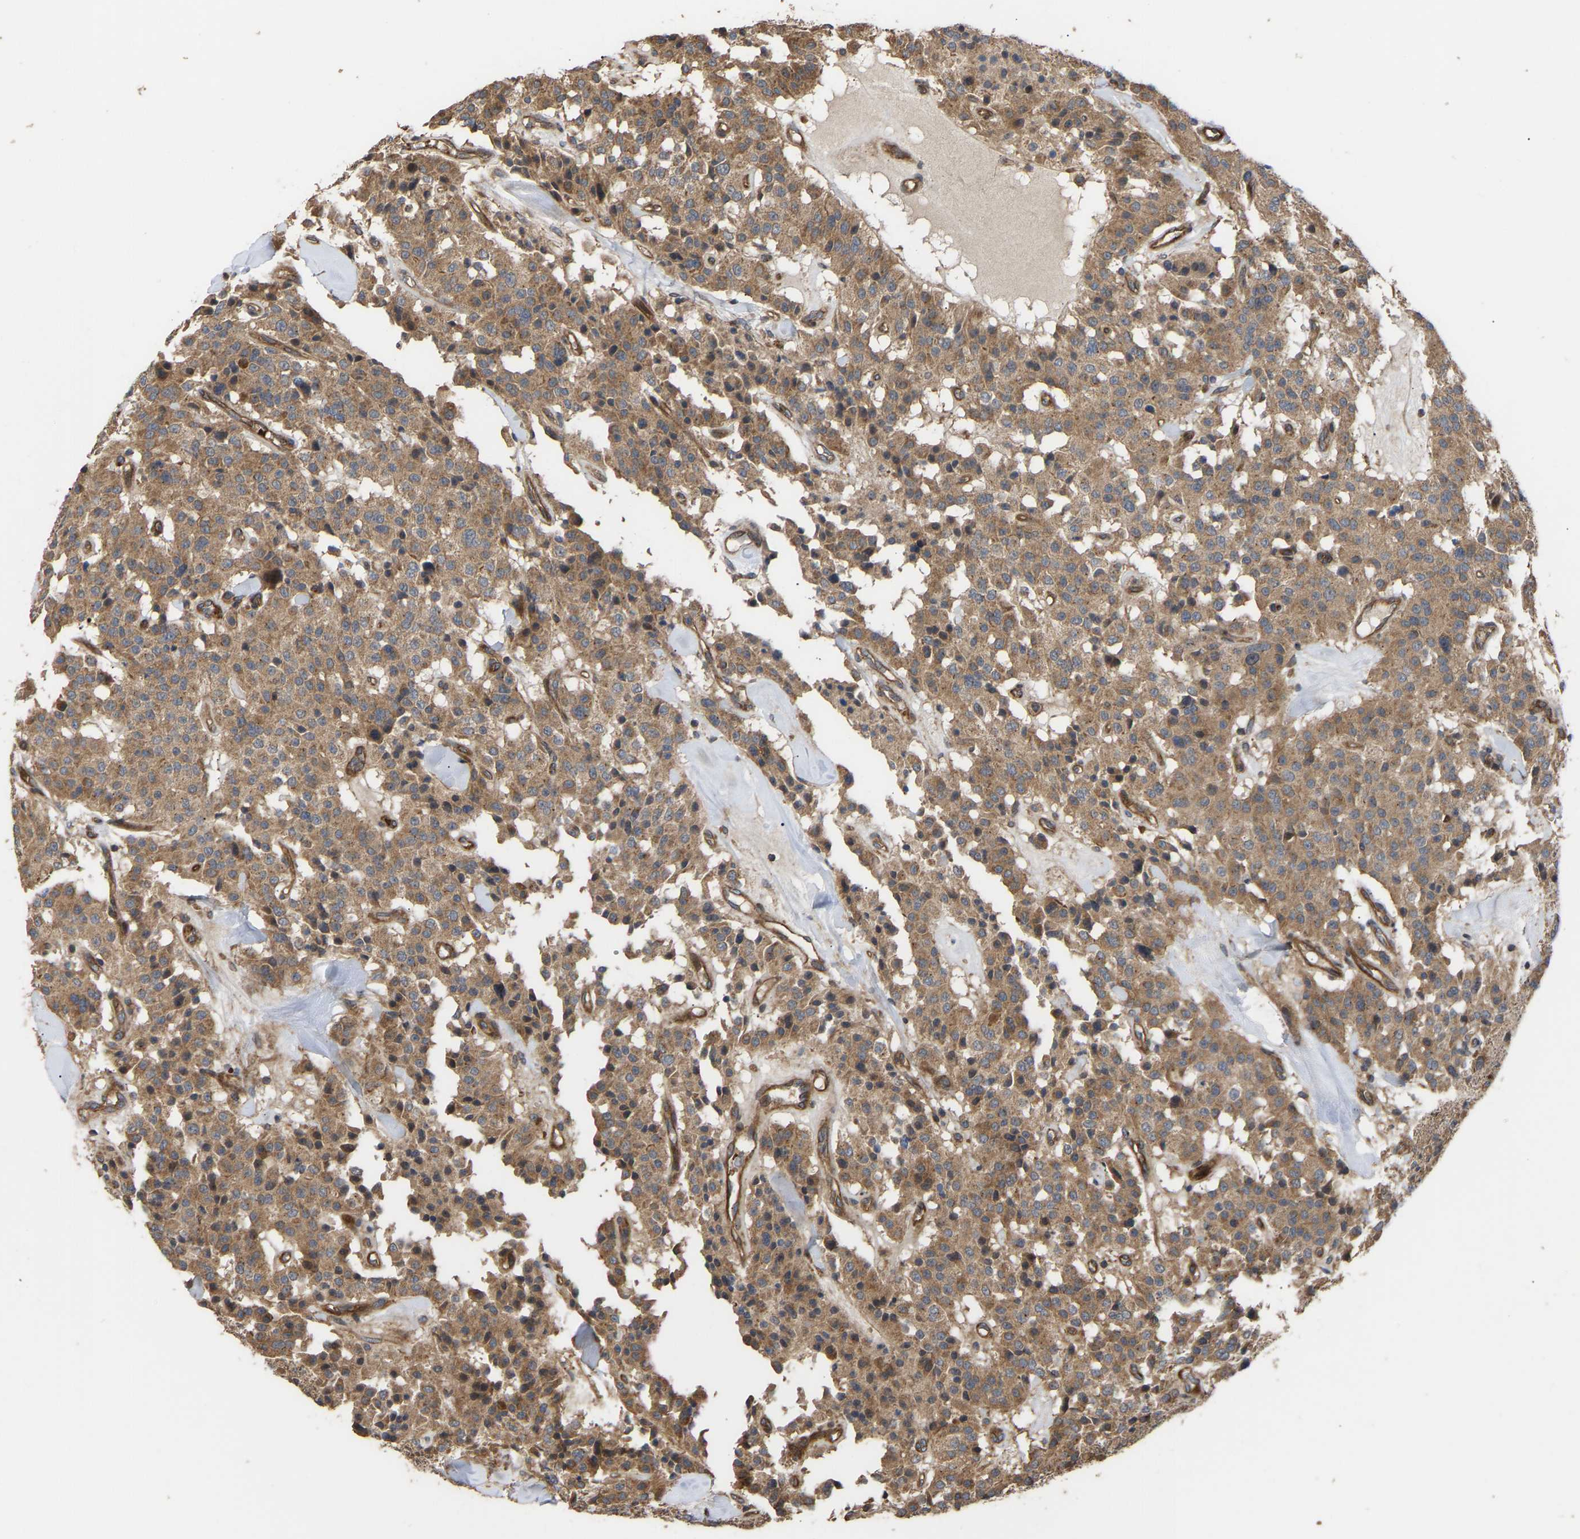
{"staining": {"intensity": "moderate", "quantity": ">75%", "location": "cytoplasmic/membranous"}, "tissue": "carcinoid", "cell_type": "Tumor cells", "image_type": "cancer", "snomed": [{"axis": "morphology", "description": "Carcinoid, malignant, NOS"}, {"axis": "topography", "description": "Lung"}], "caption": "DAB (3,3'-diaminobenzidine) immunohistochemical staining of malignant carcinoid shows moderate cytoplasmic/membranous protein expression in about >75% of tumor cells. The protein of interest is stained brown, and the nuclei are stained in blue (DAB IHC with brightfield microscopy, high magnification).", "gene": "STAU1", "patient": {"sex": "male", "age": 30}}